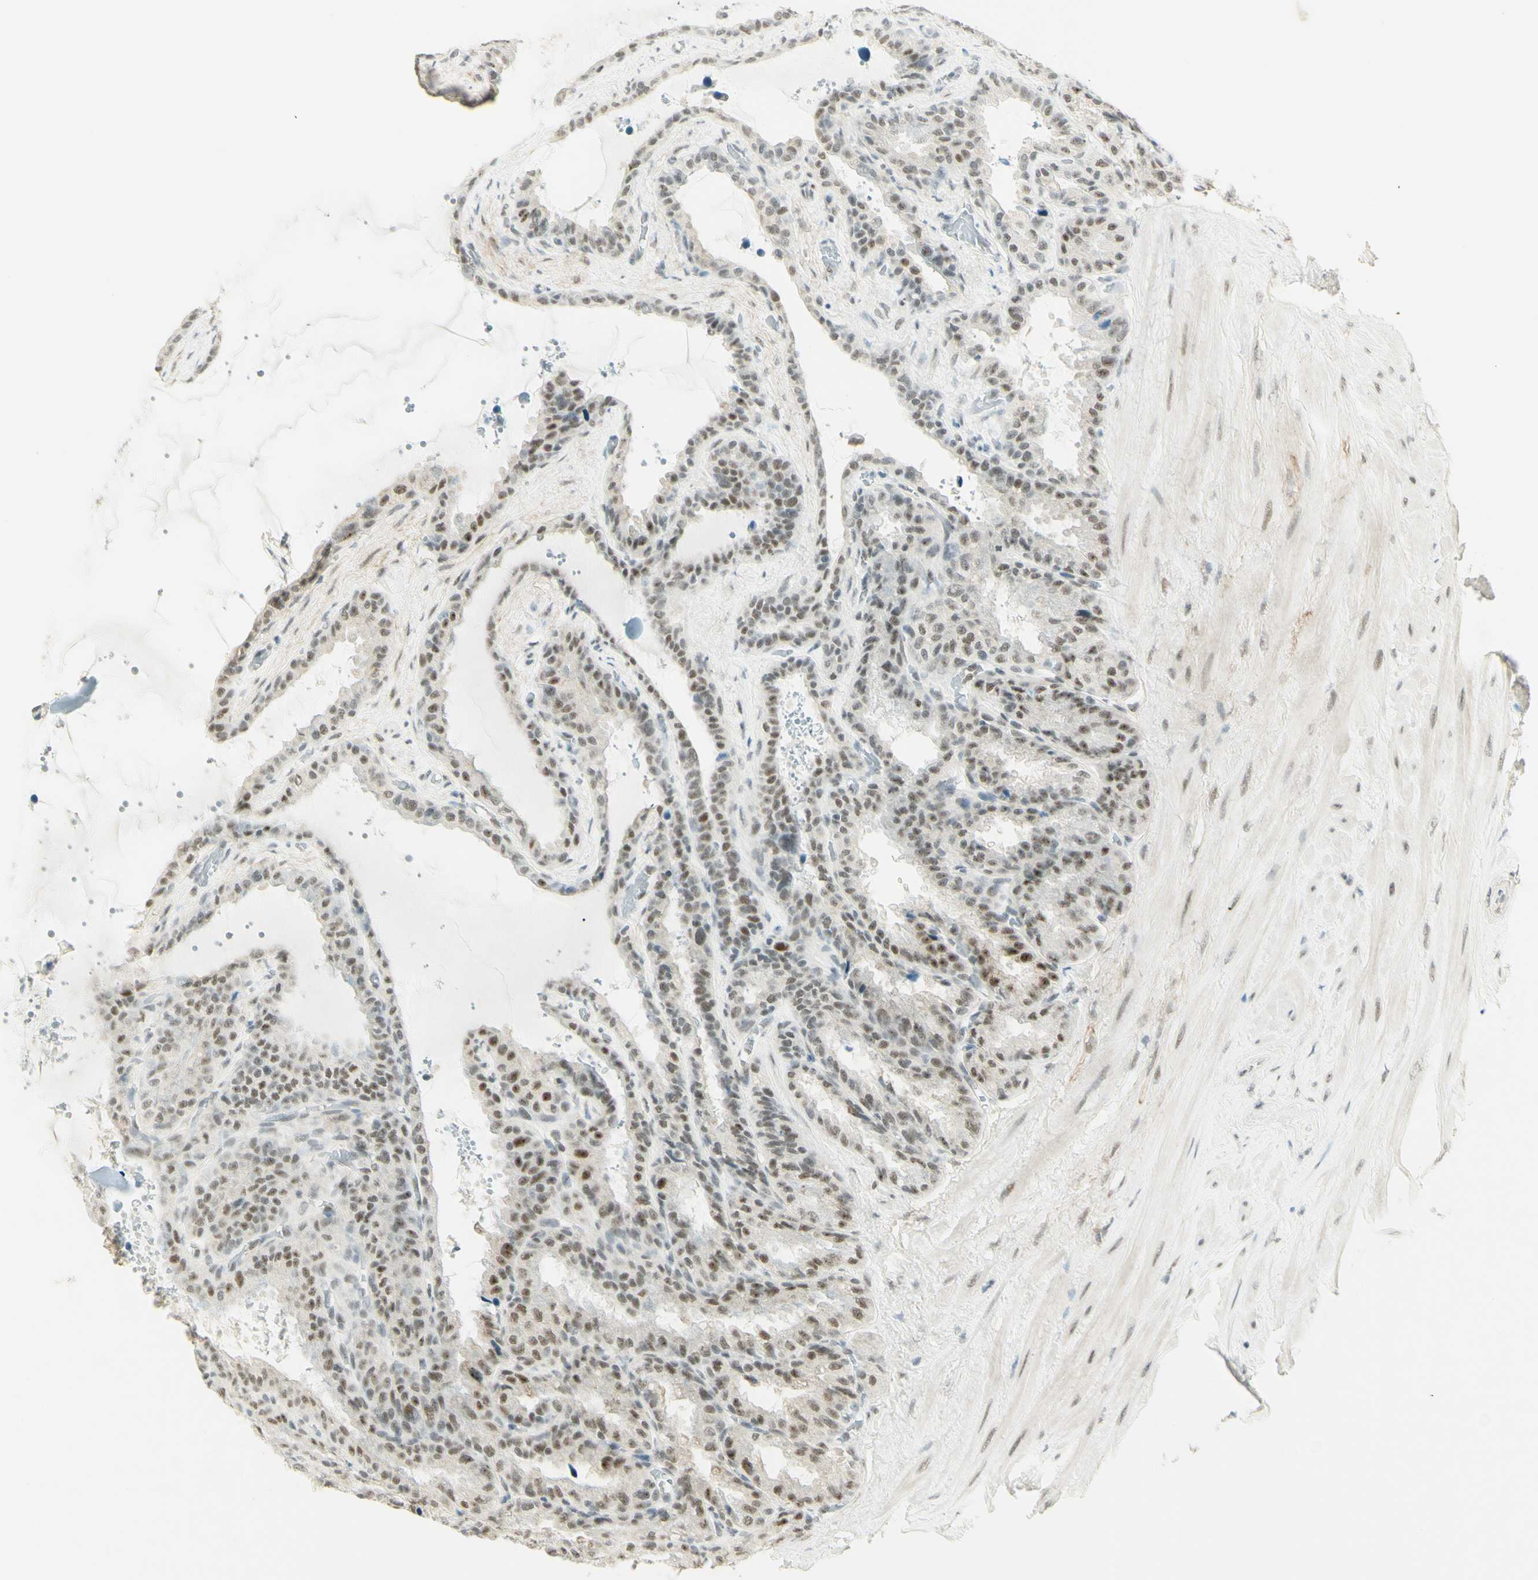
{"staining": {"intensity": "weak", "quantity": ">75%", "location": "nuclear"}, "tissue": "seminal vesicle", "cell_type": "Glandular cells", "image_type": "normal", "snomed": [{"axis": "morphology", "description": "Normal tissue, NOS"}, {"axis": "topography", "description": "Seminal veicle"}], "caption": "This micrograph reveals immunohistochemistry (IHC) staining of unremarkable seminal vesicle, with low weak nuclear expression in about >75% of glandular cells.", "gene": "PMS2", "patient": {"sex": "male", "age": 46}}